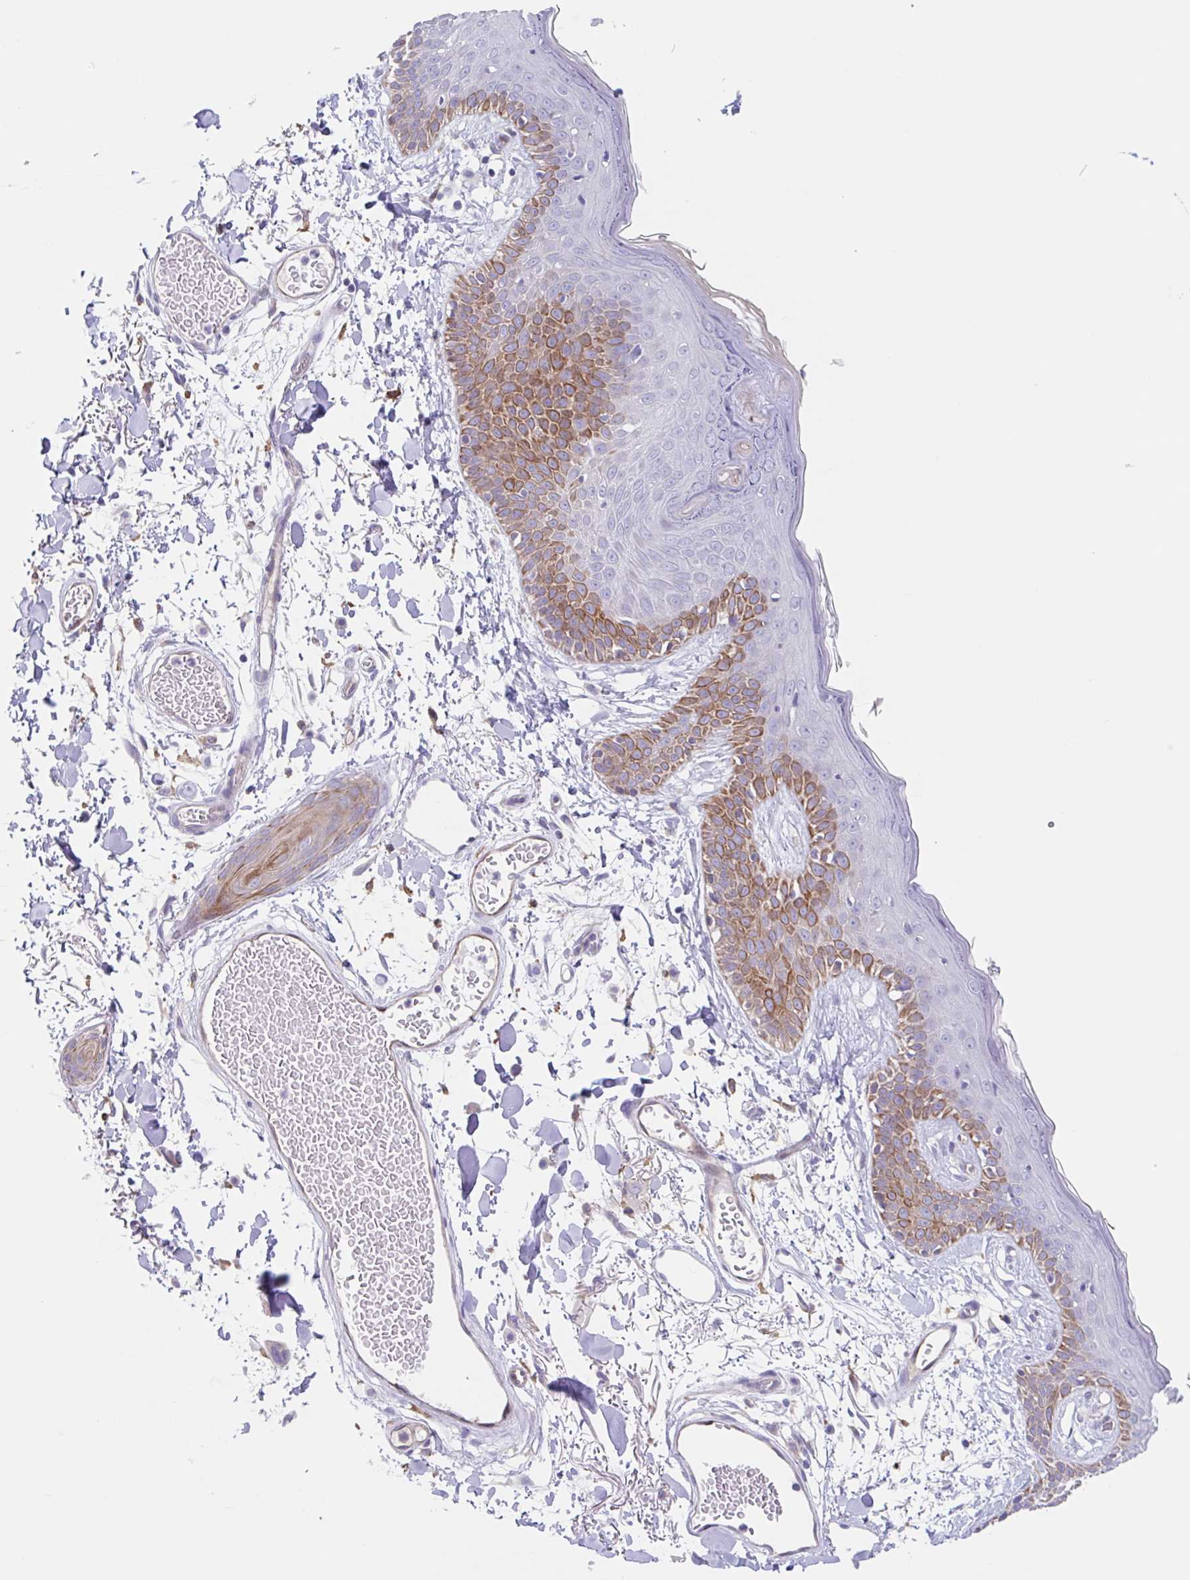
{"staining": {"intensity": "negative", "quantity": "none", "location": "none"}, "tissue": "skin", "cell_type": "Fibroblasts", "image_type": "normal", "snomed": [{"axis": "morphology", "description": "Normal tissue, NOS"}, {"axis": "topography", "description": "Skin"}], "caption": "Immunohistochemistry (IHC) histopathology image of normal human skin stained for a protein (brown), which exhibits no expression in fibroblasts.", "gene": "EHD4", "patient": {"sex": "male", "age": 79}}